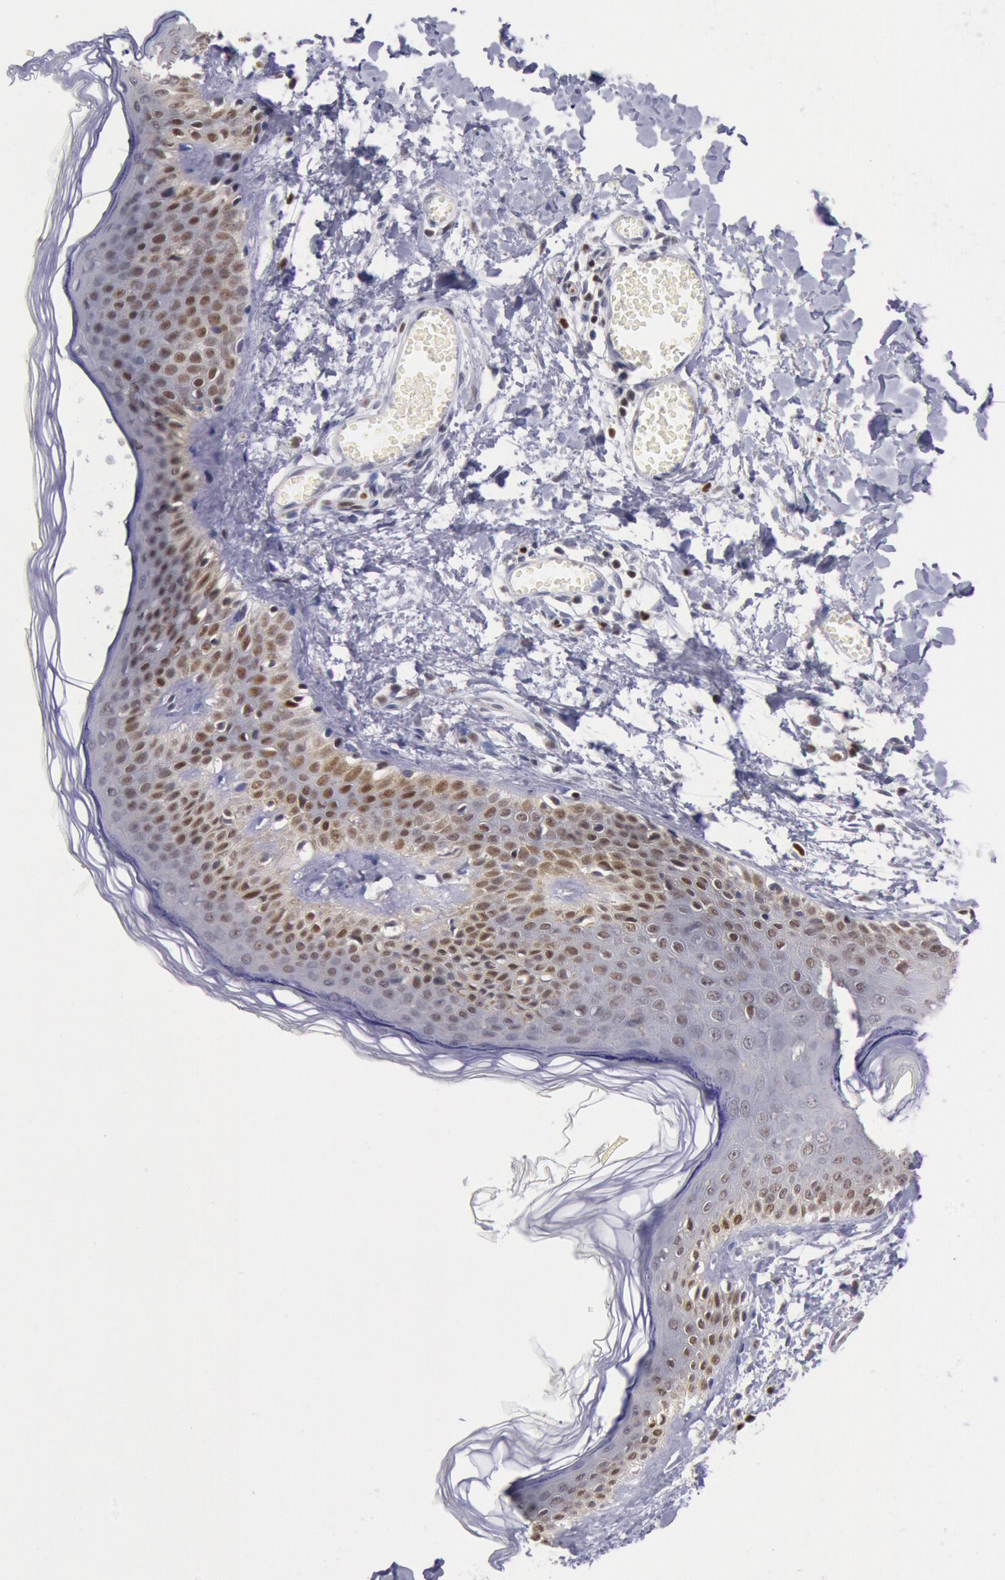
{"staining": {"intensity": "moderate", "quantity": "25%-75%", "location": "nuclear"}, "tissue": "skin", "cell_type": "Fibroblasts", "image_type": "normal", "snomed": [{"axis": "morphology", "description": "Normal tissue, NOS"}, {"axis": "morphology", "description": "Sarcoma, NOS"}, {"axis": "topography", "description": "Skin"}, {"axis": "topography", "description": "Soft tissue"}], "caption": "IHC image of unremarkable human skin stained for a protein (brown), which exhibits medium levels of moderate nuclear positivity in about 25%-75% of fibroblasts.", "gene": "RPS6KA5", "patient": {"sex": "female", "age": 51}}